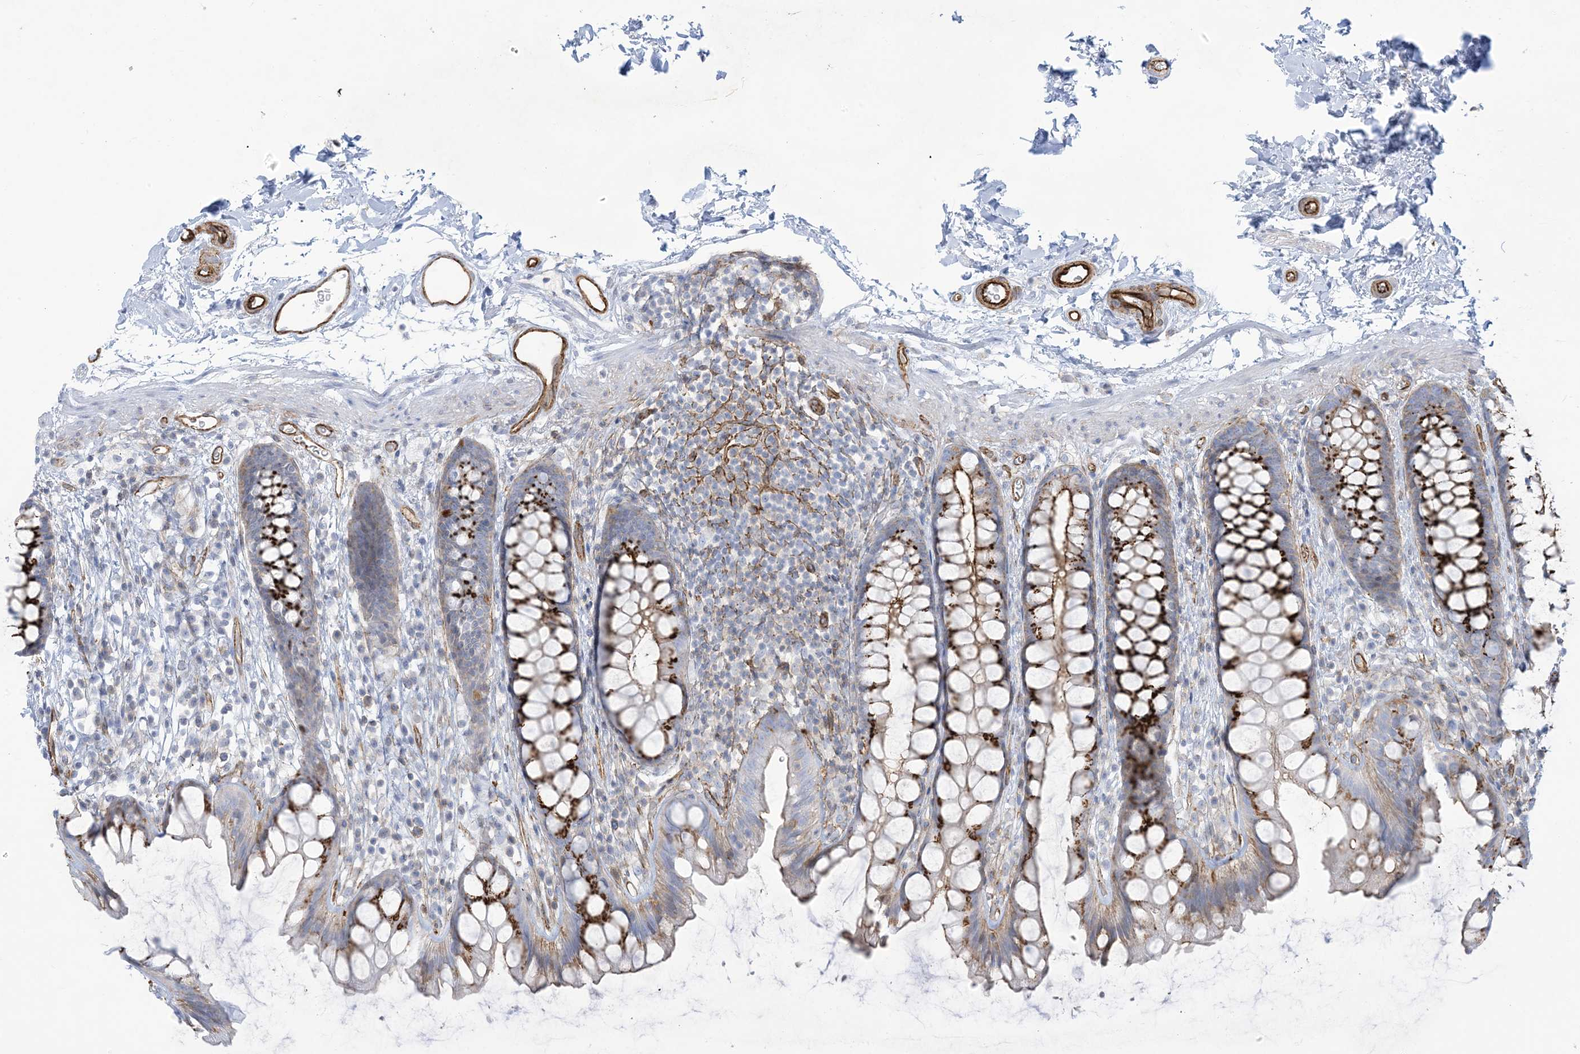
{"staining": {"intensity": "strong", "quantity": "25%-75%", "location": "cytoplasmic/membranous"}, "tissue": "rectum", "cell_type": "Glandular cells", "image_type": "normal", "snomed": [{"axis": "morphology", "description": "Normal tissue, NOS"}, {"axis": "topography", "description": "Rectum"}], "caption": "Protein expression analysis of benign rectum displays strong cytoplasmic/membranous positivity in approximately 25%-75% of glandular cells.", "gene": "B3GNT7", "patient": {"sex": "female", "age": 65}}